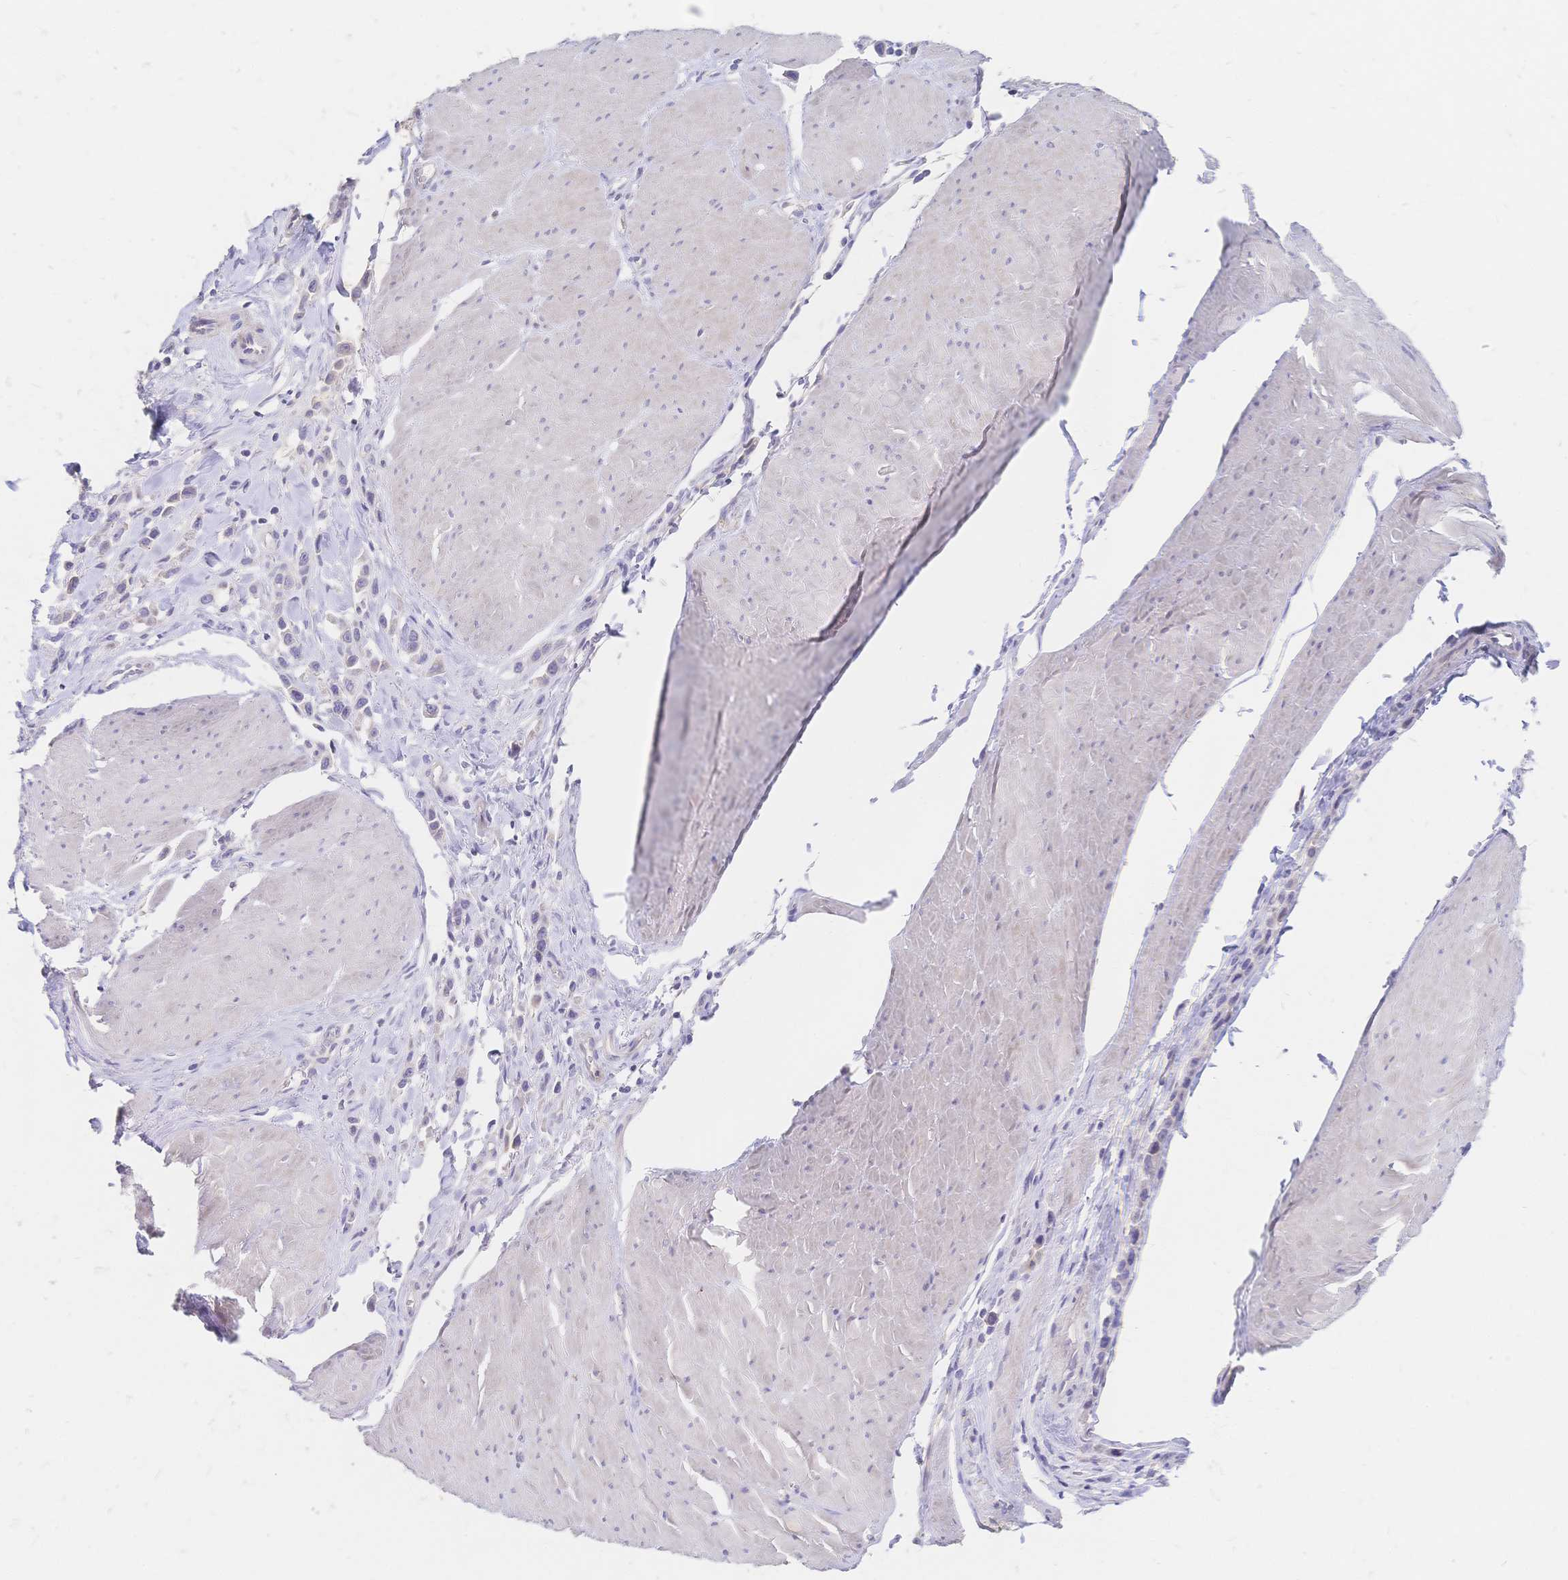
{"staining": {"intensity": "negative", "quantity": "none", "location": "none"}, "tissue": "stomach cancer", "cell_type": "Tumor cells", "image_type": "cancer", "snomed": [{"axis": "morphology", "description": "Adenocarcinoma, NOS"}, {"axis": "topography", "description": "Stomach"}], "caption": "Tumor cells are negative for brown protein staining in stomach cancer (adenocarcinoma).", "gene": "VWC2L", "patient": {"sex": "male", "age": 47}}